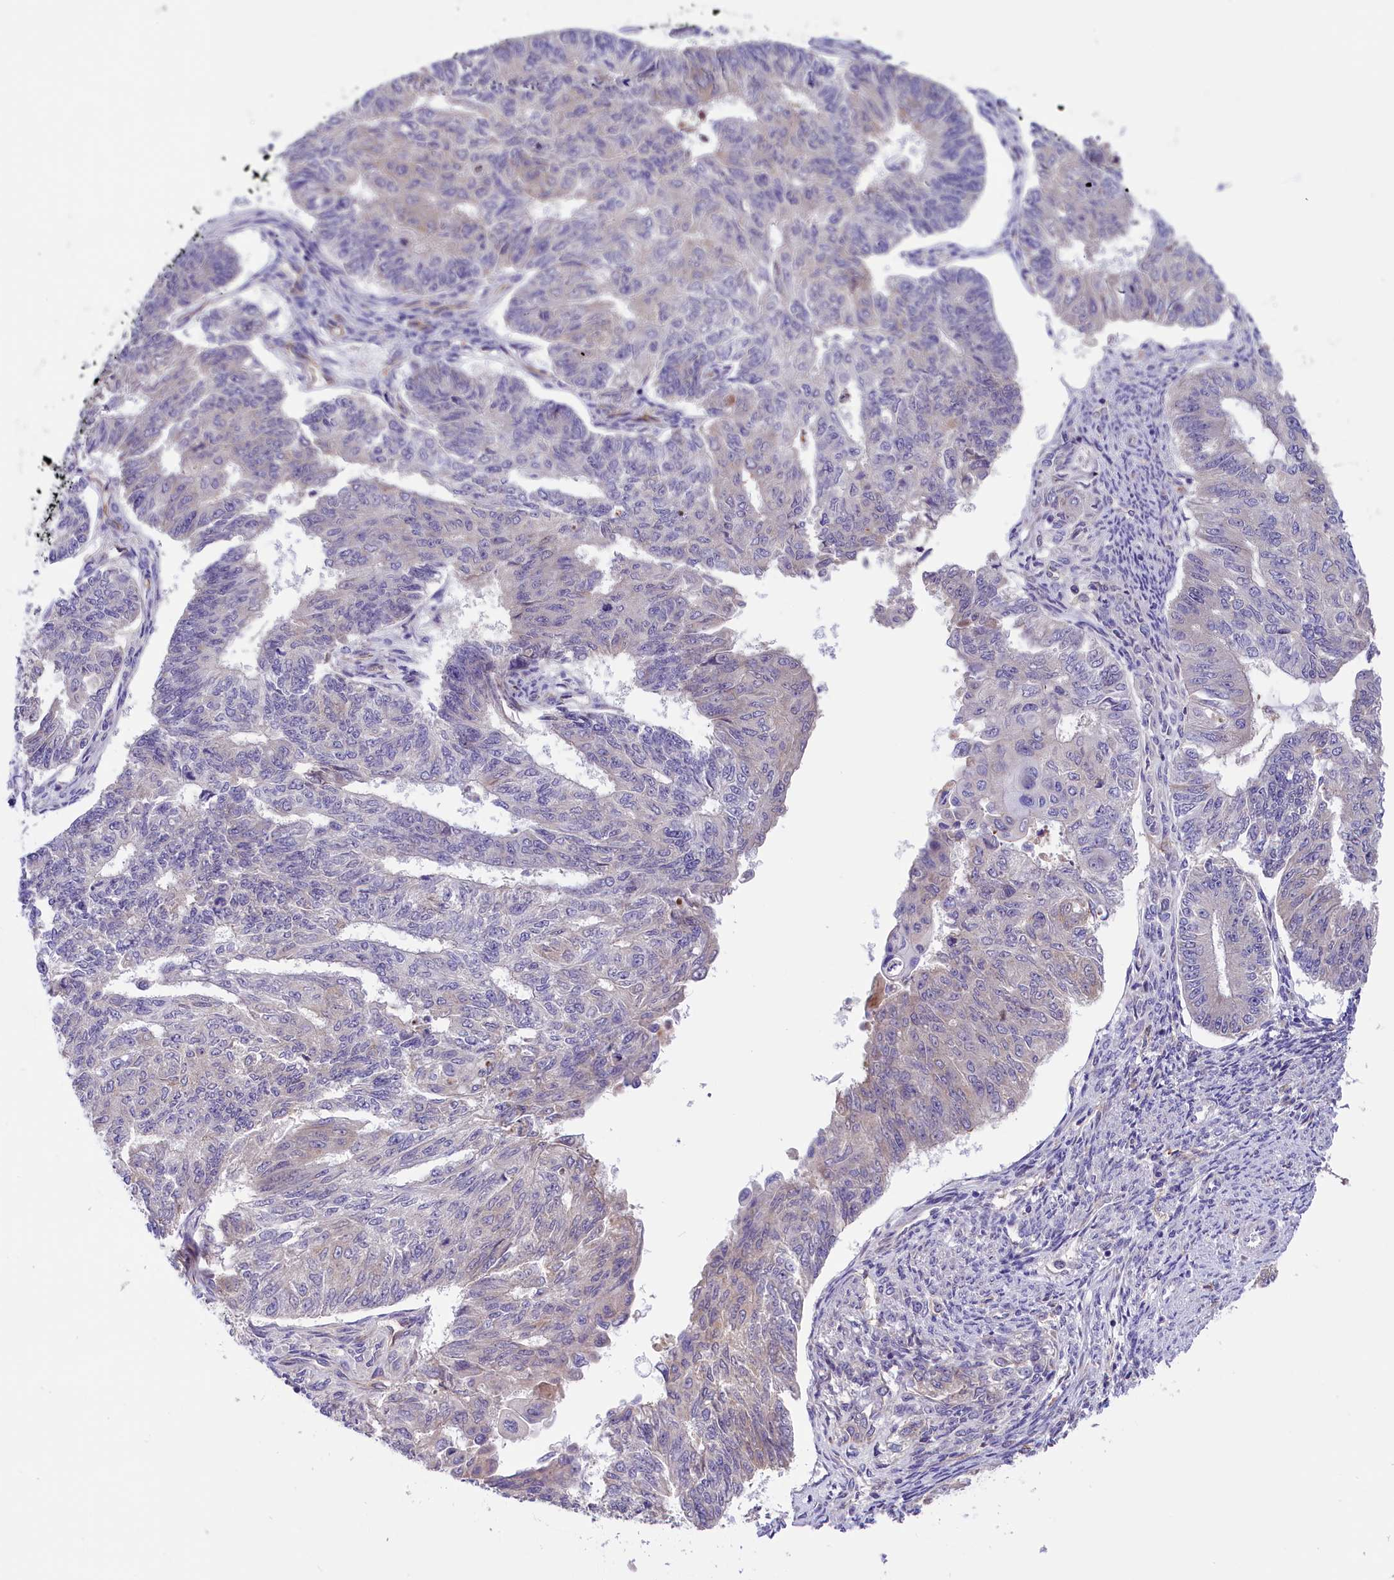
{"staining": {"intensity": "negative", "quantity": "none", "location": "none"}, "tissue": "endometrial cancer", "cell_type": "Tumor cells", "image_type": "cancer", "snomed": [{"axis": "morphology", "description": "Adenocarcinoma, NOS"}, {"axis": "topography", "description": "Endometrium"}], "caption": "Human endometrial cancer (adenocarcinoma) stained for a protein using immunohistochemistry shows no positivity in tumor cells.", "gene": "DNAJB9", "patient": {"sex": "female", "age": 32}}